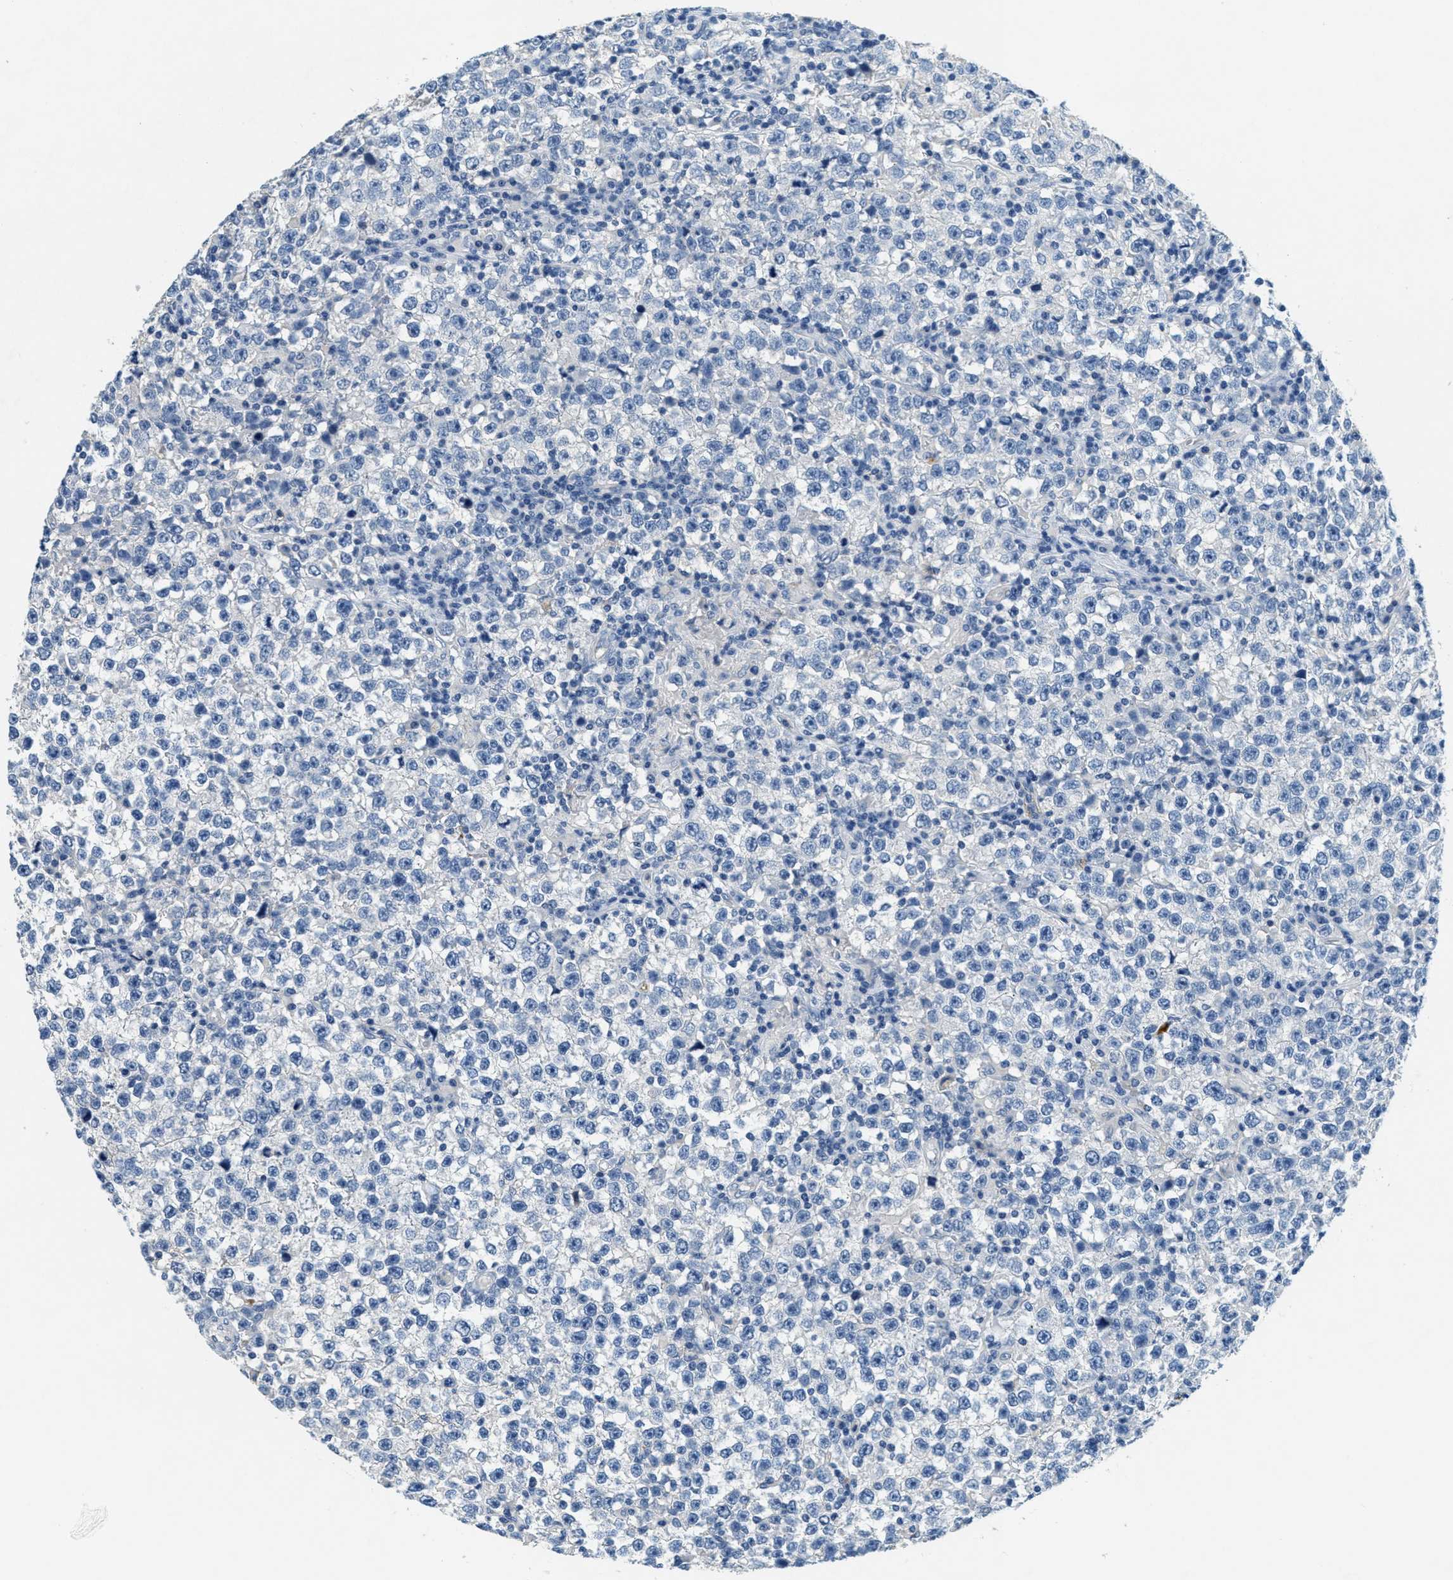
{"staining": {"intensity": "negative", "quantity": "none", "location": "none"}, "tissue": "testis cancer", "cell_type": "Tumor cells", "image_type": "cancer", "snomed": [{"axis": "morphology", "description": "Seminoma, NOS"}, {"axis": "topography", "description": "Testis"}], "caption": "There is no significant positivity in tumor cells of testis cancer.", "gene": "A2M", "patient": {"sex": "male", "age": 43}}